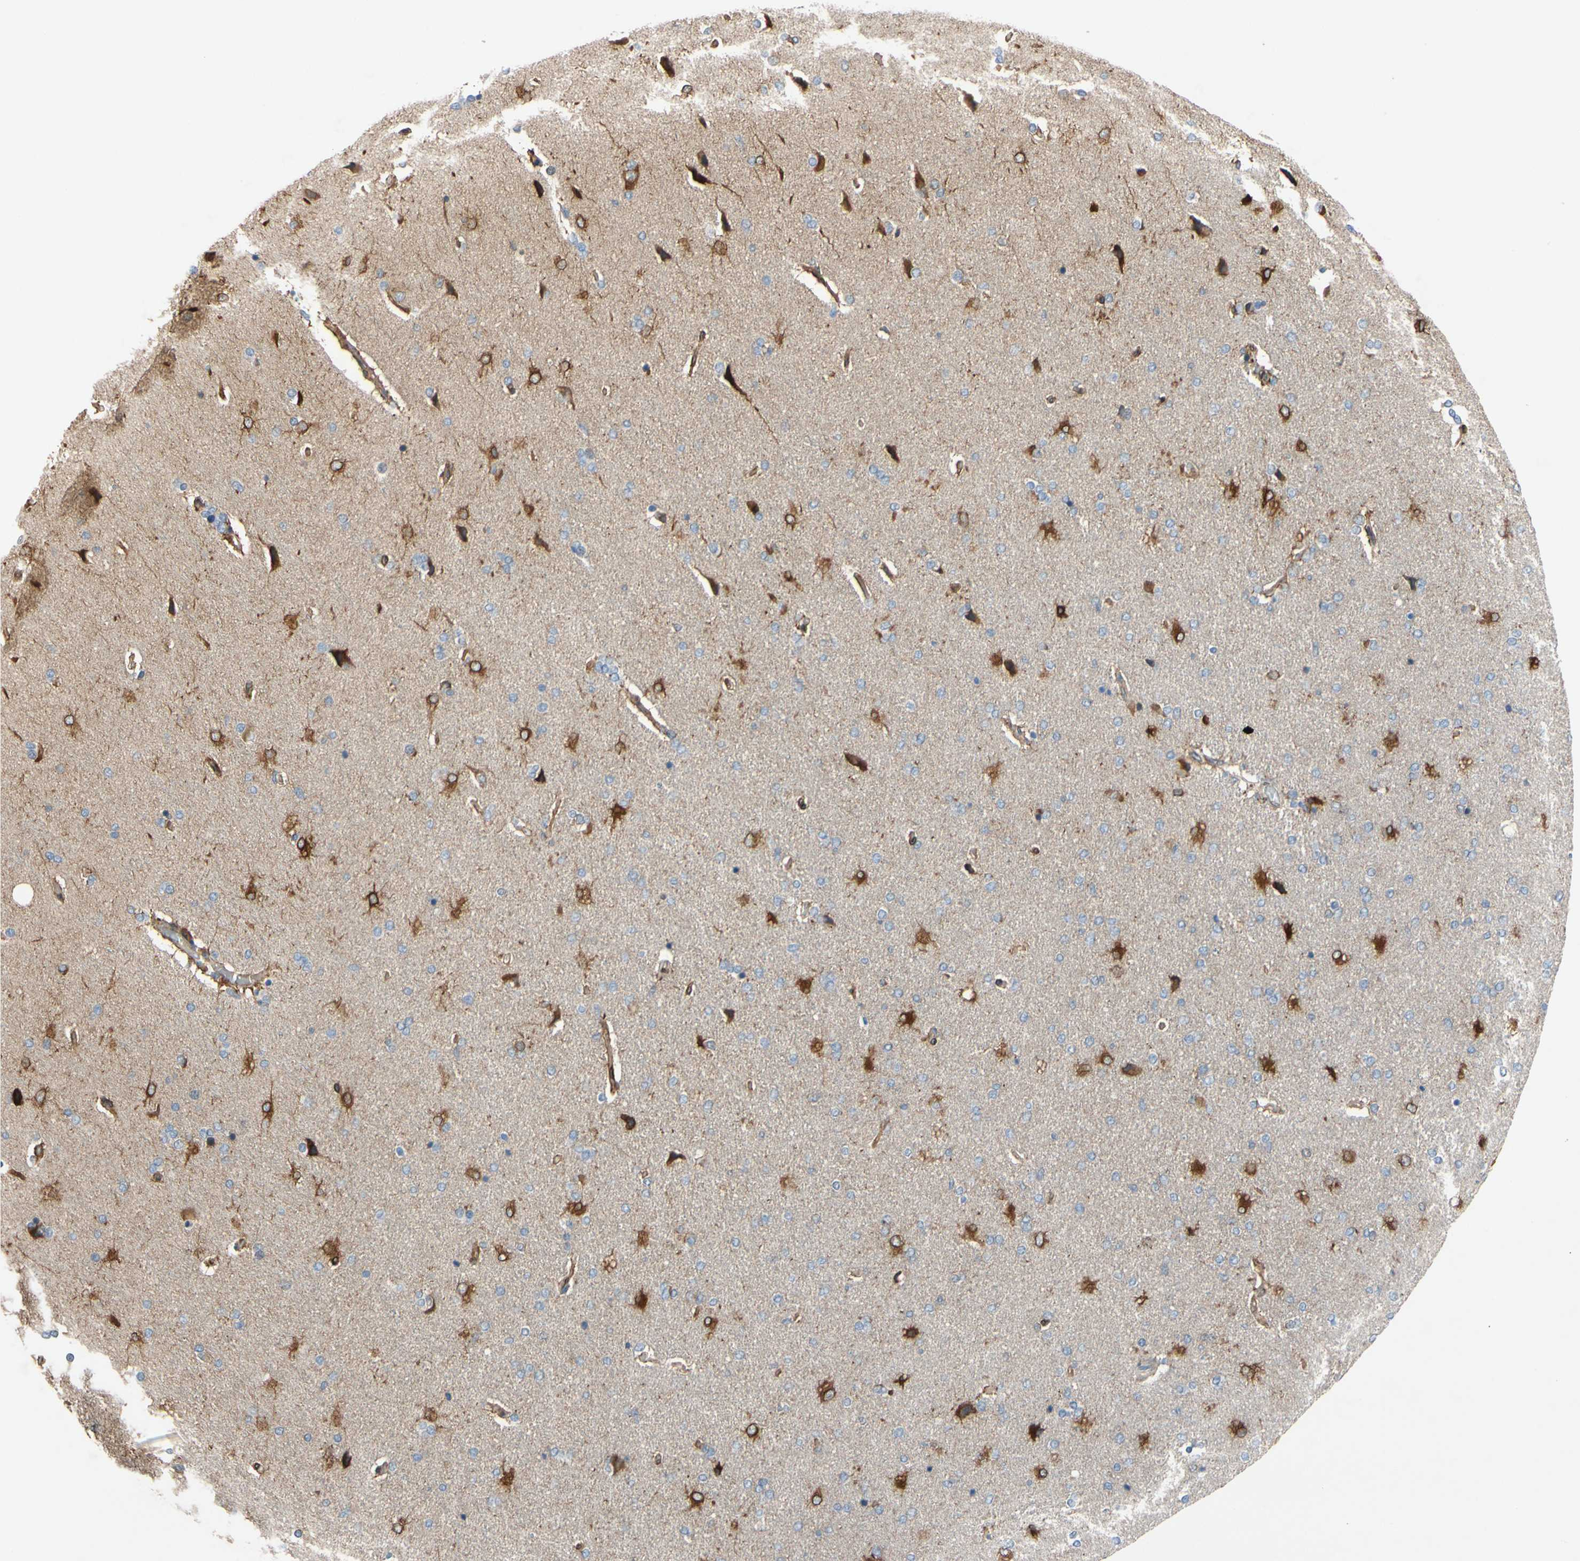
{"staining": {"intensity": "moderate", "quantity": ">75%", "location": "cytoplasmic/membranous"}, "tissue": "cerebral cortex", "cell_type": "Endothelial cells", "image_type": "normal", "snomed": [{"axis": "morphology", "description": "Normal tissue, NOS"}, {"axis": "topography", "description": "Cerebral cortex"}], "caption": "A high-resolution micrograph shows immunohistochemistry (IHC) staining of benign cerebral cortex, which shows moderate cytoplasmic/membranous staining in about >75% of endothelial cells.", "gene": "PRXL2A", "patient": {"sex": "male", "age": 62}}